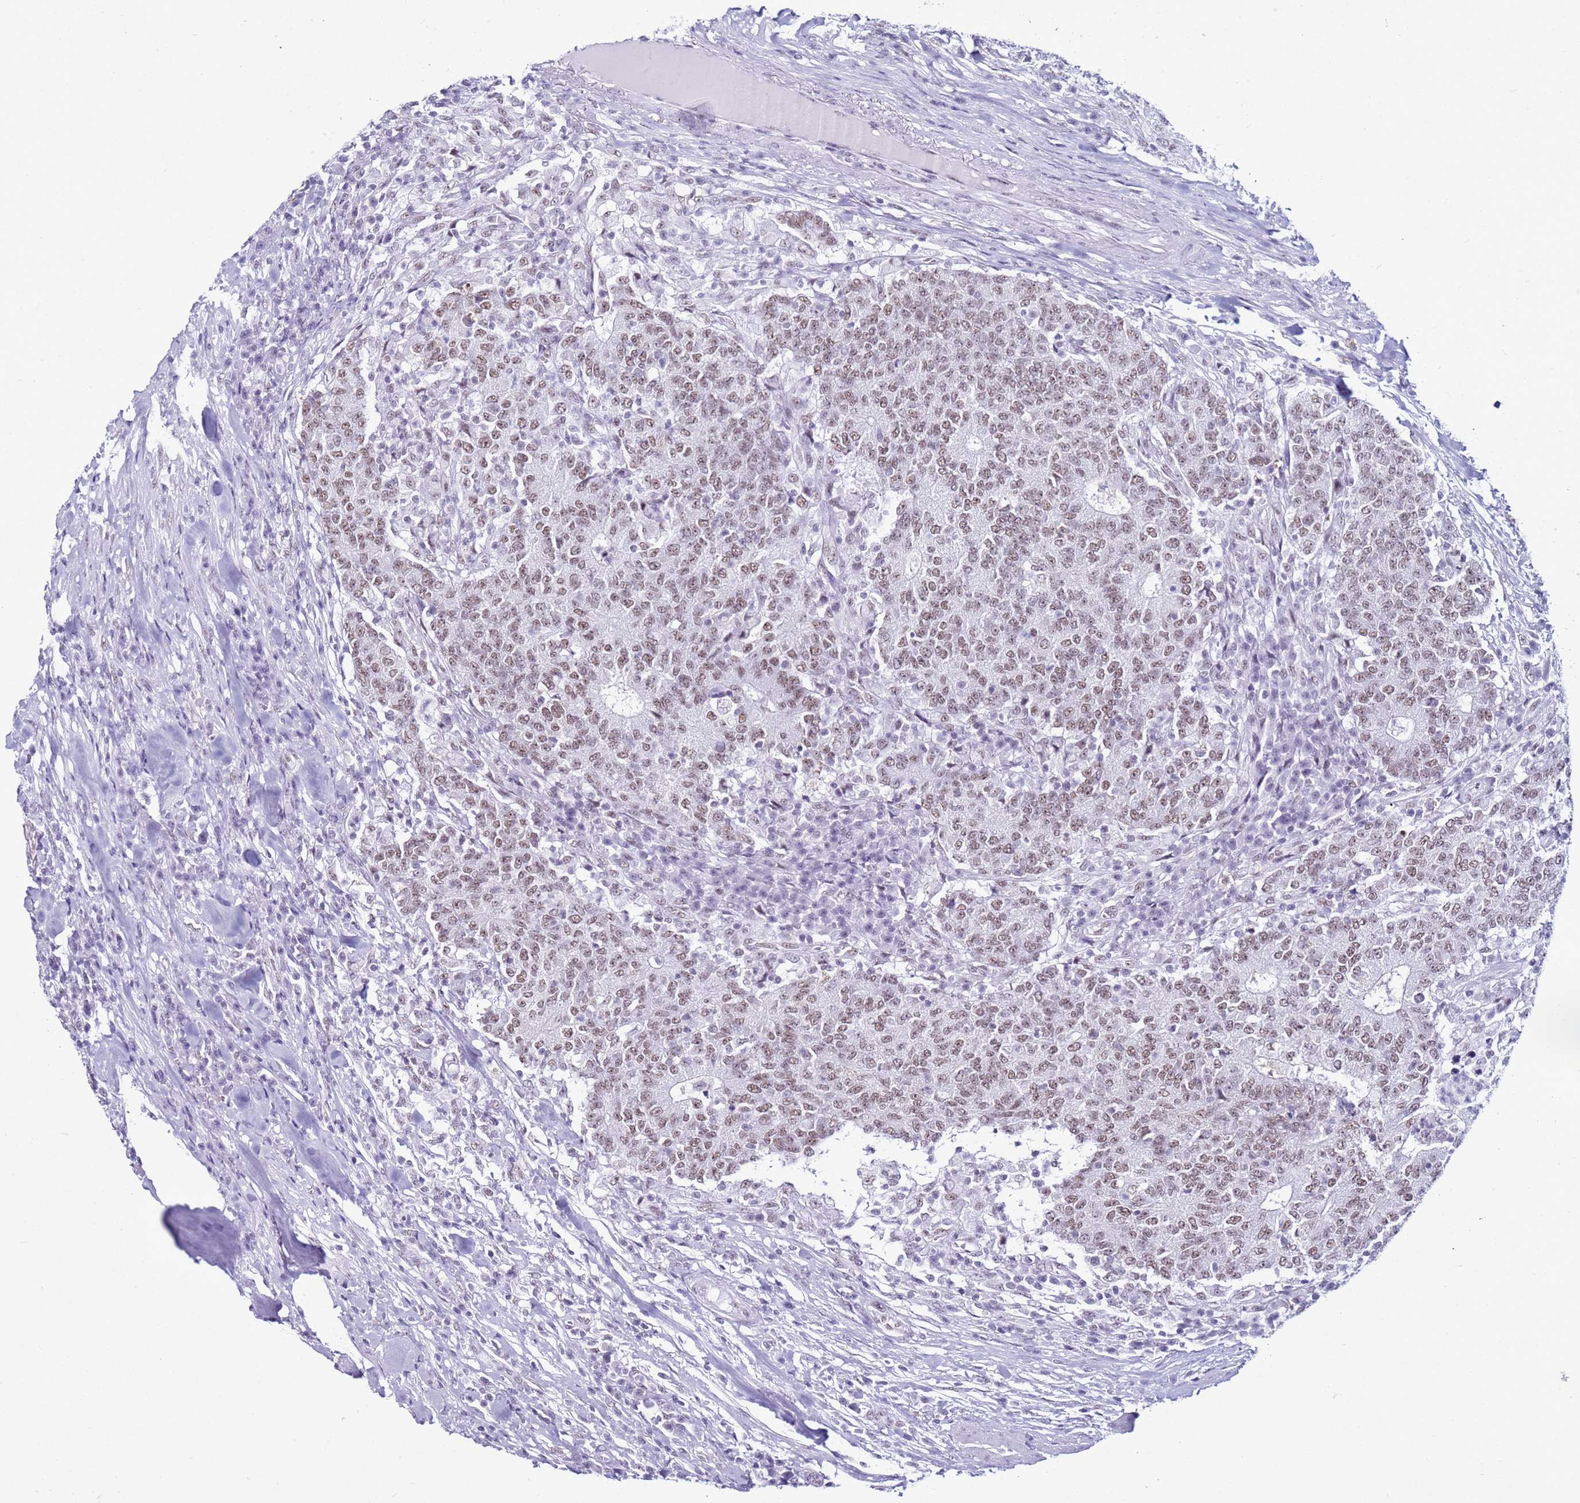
{"staining": {"intensity": "moderate", "quantity": ">75%", "location": "nuclear"}, "tissue": "colorectal cancer", "cell_type": "Tumor cells", "image_type": "cancer", "snomed": [{"axis": "morphology", "description": "Adenocarcinoma, NOS"}, {"axis": "topography", "description": "Colon"}], "caption": "Colorectal cancer tissue exhibits moderate nuclear staining in about >75% of tumor cells (IHC, brightfield microscopy, high magnification).", "gene": "DHX15", "patient": {"sex": "female", "age": 75}}